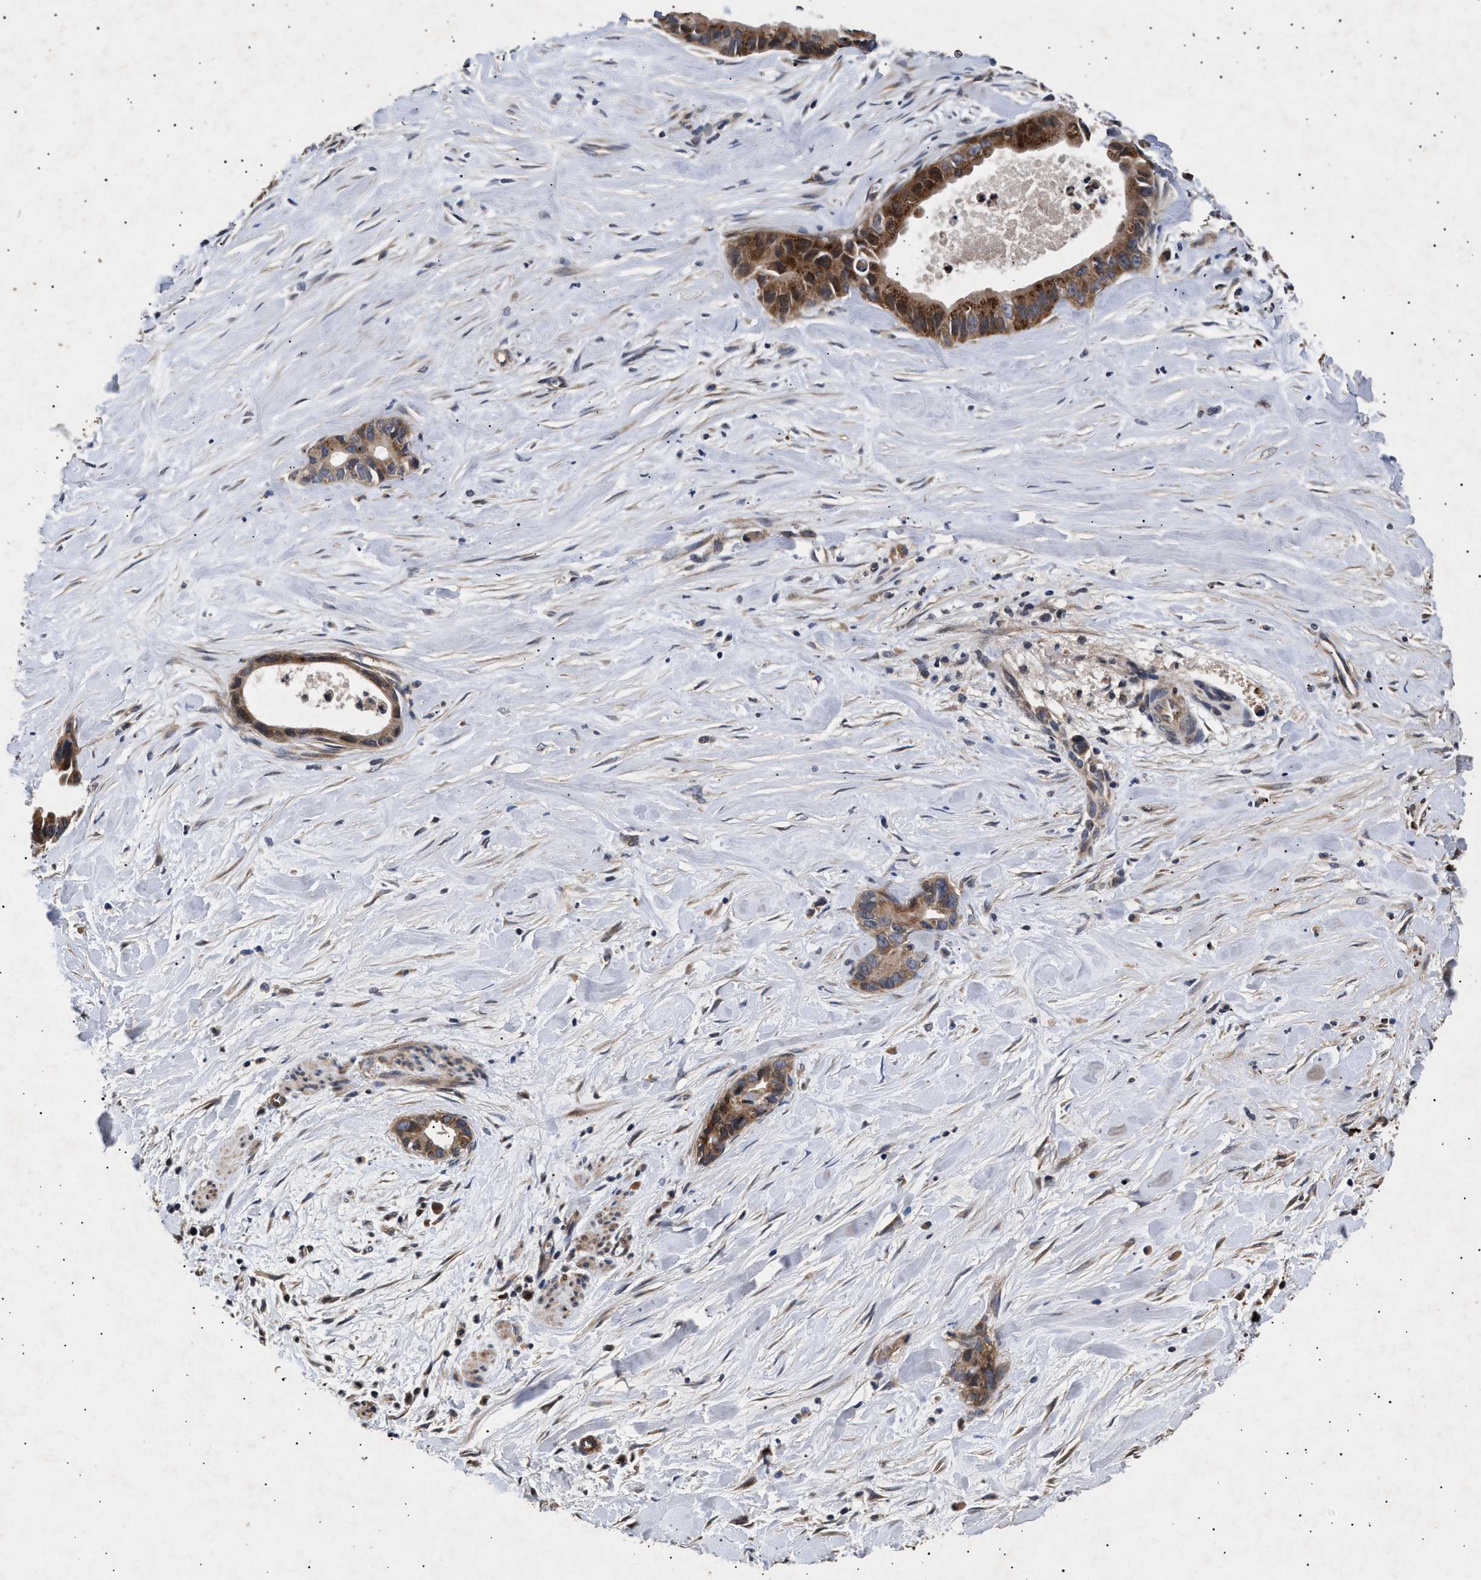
{"staining": {"intensity": "moderate", "quantity": ">75%", "location": "cytoplasmic/membranous"}, "tissue": "liver cancer", "cell_type": "Tumor cells", "image_type": "cancer", "snomed": [{"axis": "morphology", "description": "Cholangiocarcinoma"}, {"axis": "topography", "description": "Liver"}], "caption": "Cholangiocarcinoma (liver) stained with a protein marker shows moderate staining in tumor cells.", "gene": "ITGB5", "patient": {"sex": "female", "age": 55}}